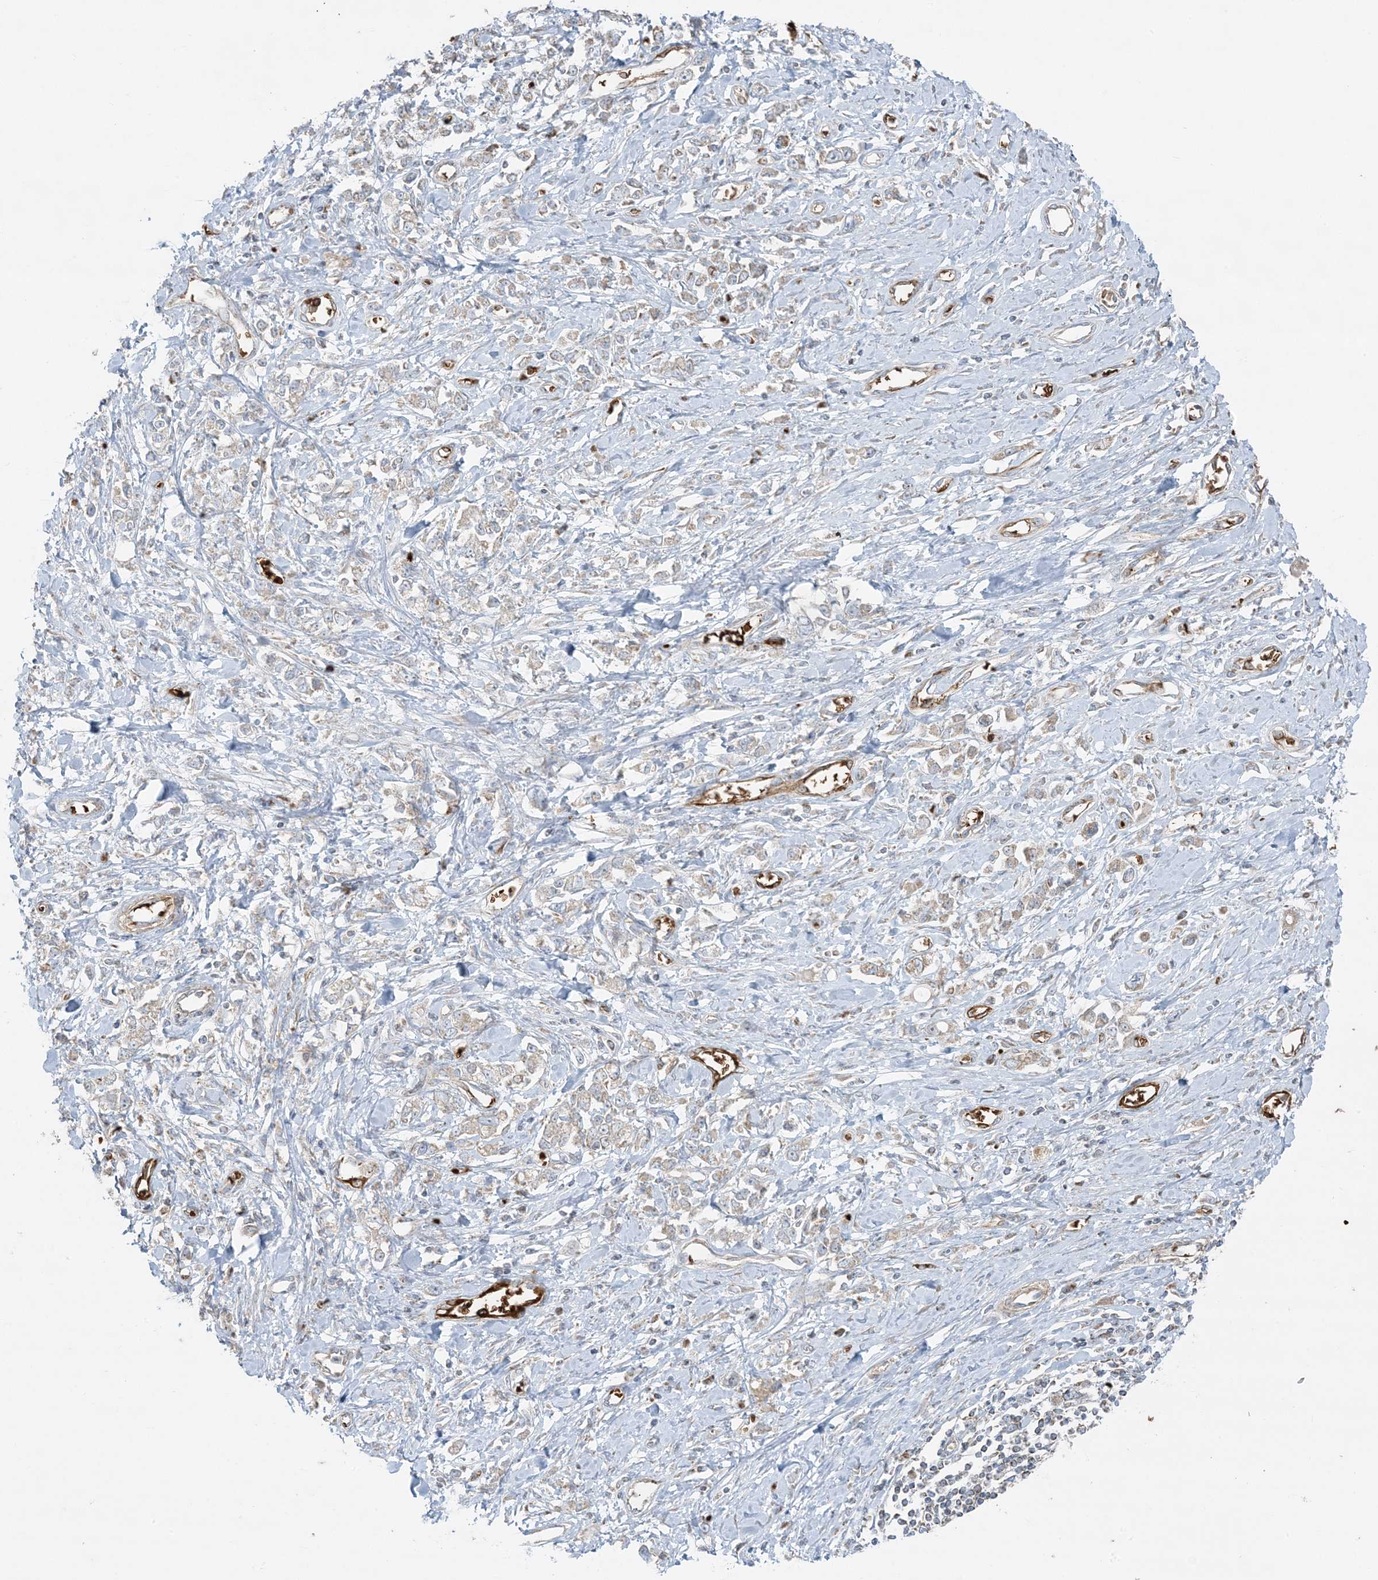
{"staining": {"intensity": "weak", "quantity": "<25%", "location": "cytoplasmic/membranous"}, "tissue": "stomach cancer", "cell_type": "Tumor cells", "image_type": "cancer", "snomed": [{"axis": "morphology", "description": "Adenocarcinoma, NOS"}, {"axis": "topography", "description": "Stomach"}], "caption": "DAB immunohistochemical staining of stomach cancer (adenocarcinoma) shows no significant positivity in tumor cells.", "gene": "PIK3R4", "patient": {"sex": "female", "age": 76}}